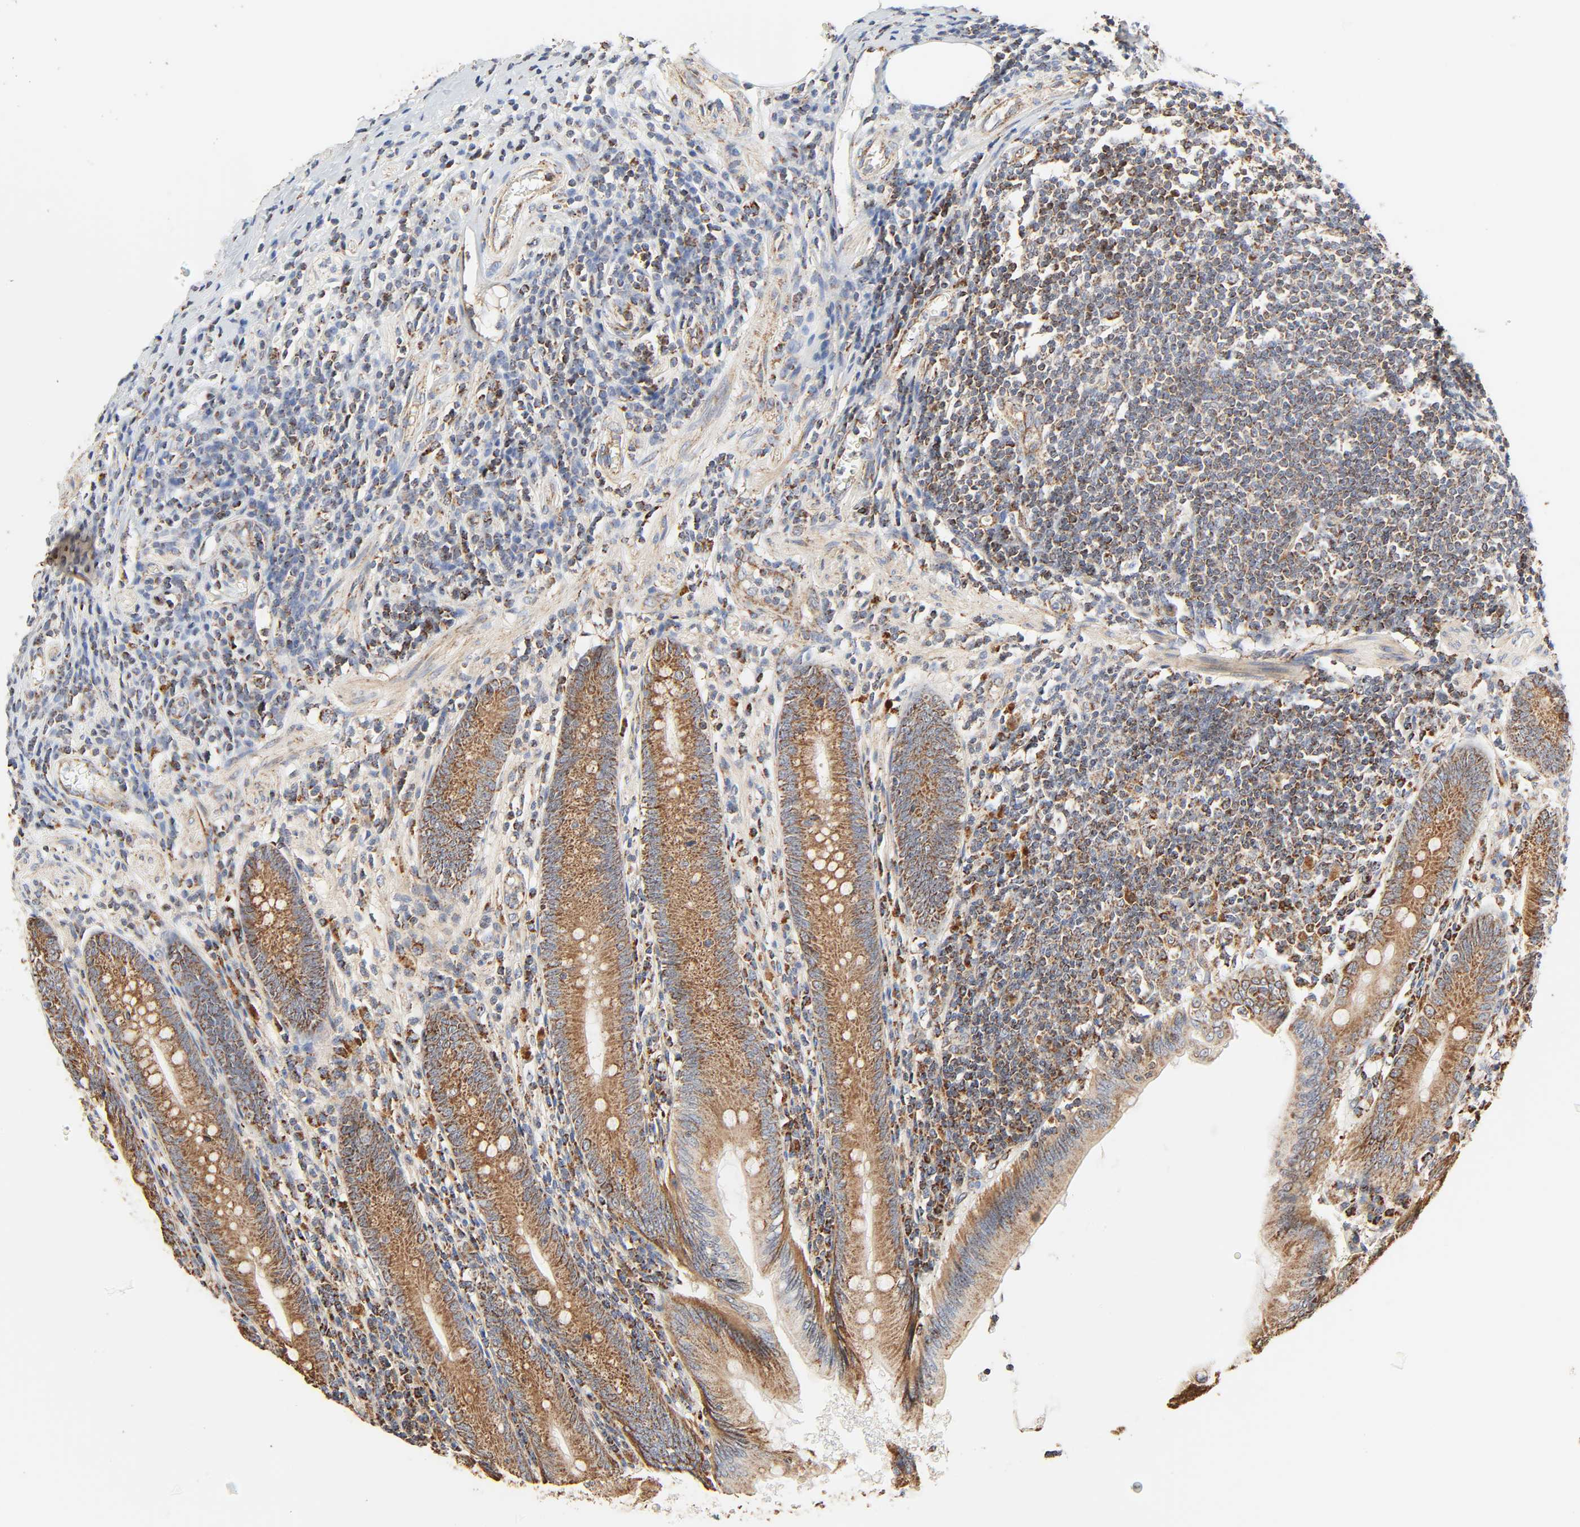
{"staining": {"intensity": "moderate", "quantity": ">75%", "location": "cytoplasmic/membranous"}, "tissue": "appendix", "cell_type": "Glandular cells", "image_type": "normal", "snomed": [{"axis": "morphology", "description": "Normal tissue, NOS"}, {"axis": "morphology", "description": "Inflammation, NOS"}, {"axis": "topography", "description": "Appendix"}], "caption": "IHC of benign human appendix exhibits medium levels of moderate cytoplasmic/membranous staining in approximately >75% of glandular cells.", "gene": "ZMAT5", "patient": {"sex": "male", "age": 46}}